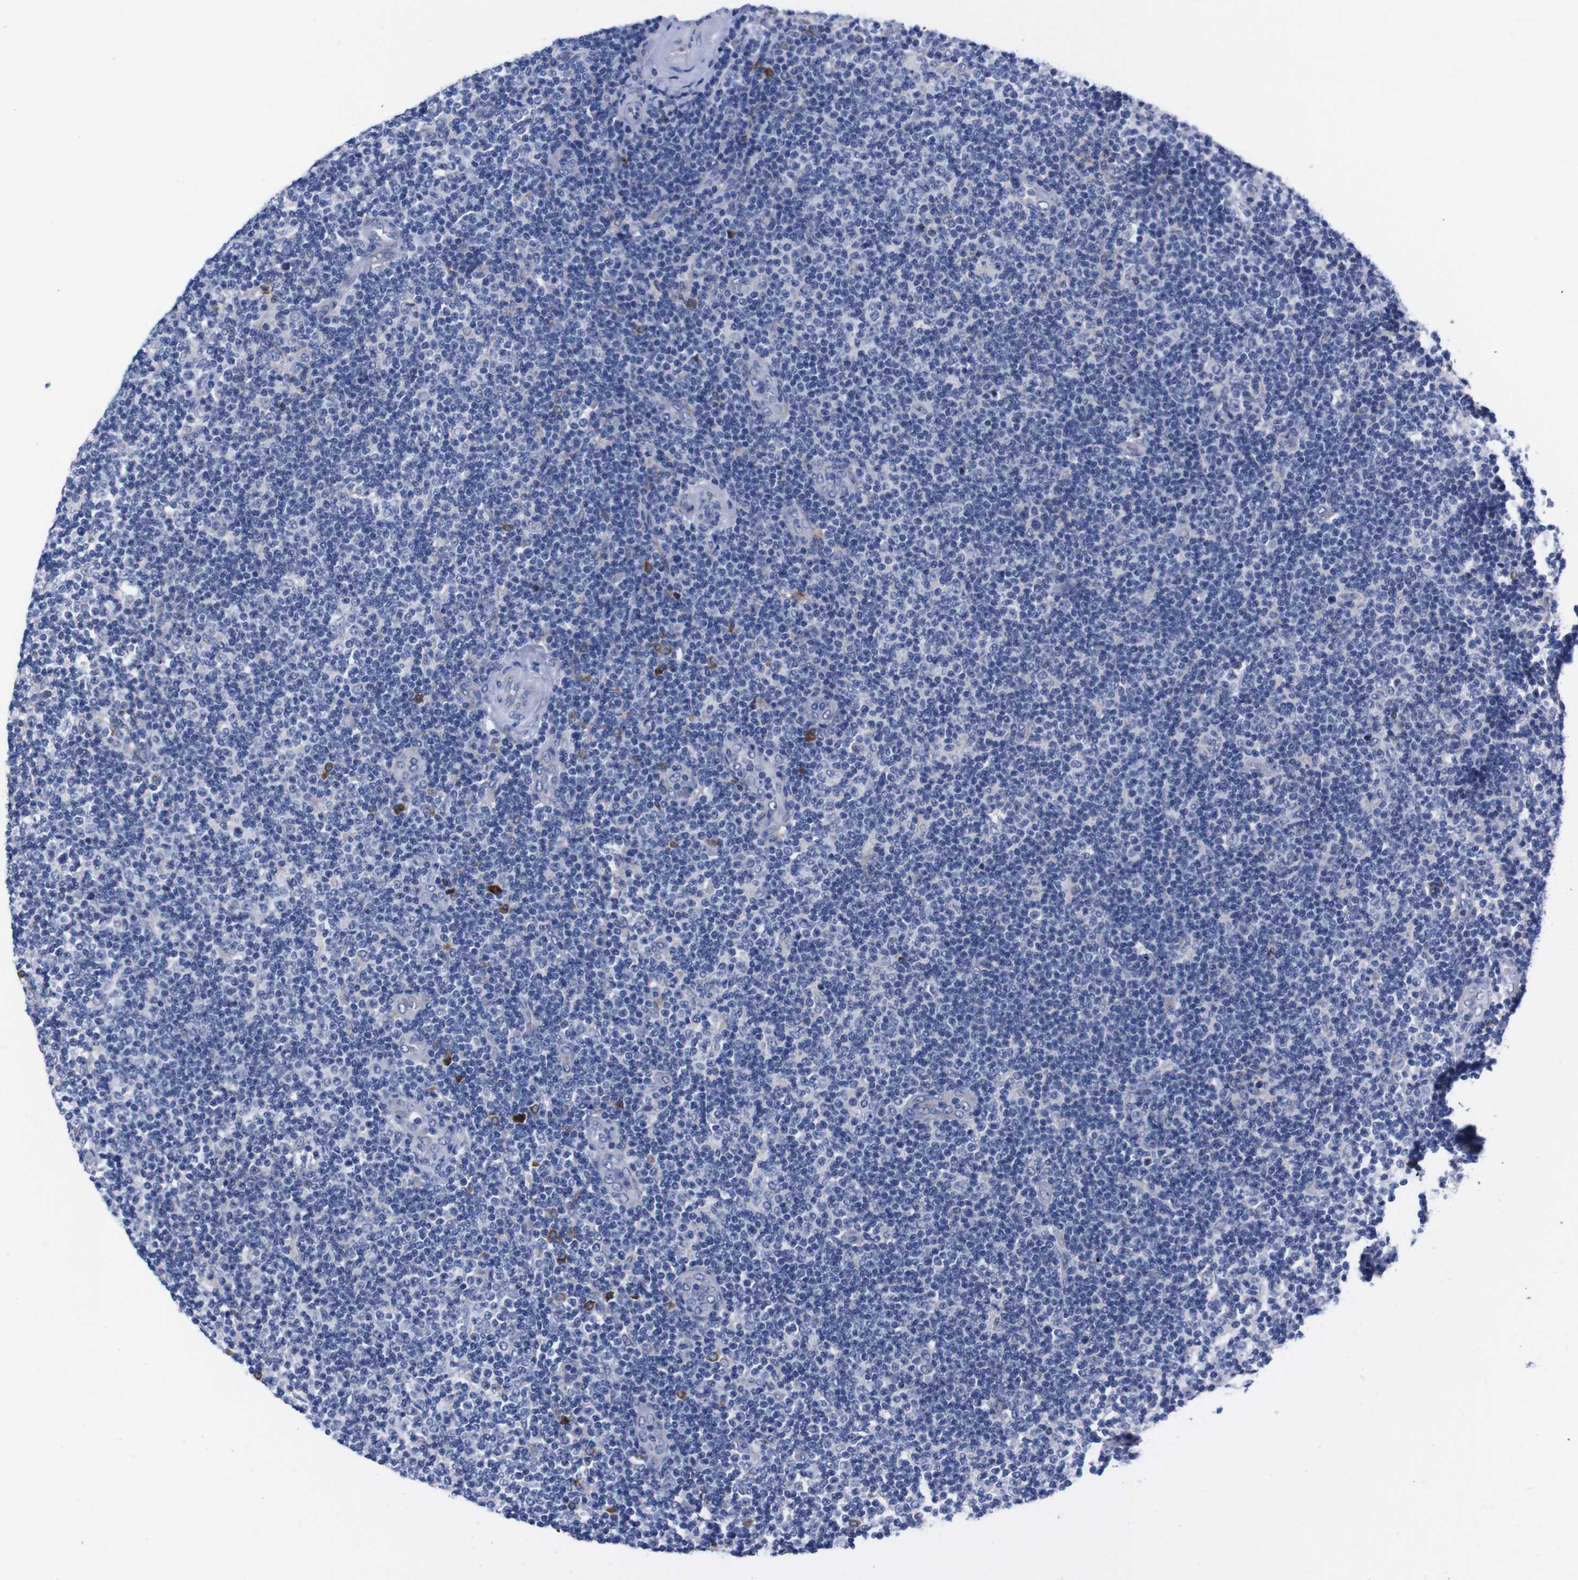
{"staining": {"intensity": "negative", "quantity": "none", "location": "none"}, "tissue": "lymphoma", "cell_type": "Tumor cells", "image_type": "cancer", "snomed": [{"axis": "morphology", "description": "Malignant lymphoma, non-Hodgkin's type, Low grade"}, {"axis": "topography", "description": "Lymph node"}], "caption": "This micrograph is of low-grade malignant lymphoma, non-Hodgkin's type stained with immunohistochemistry (IHC) to label a protein in brown with the nuclei are counter-stained blue. There is no positivity in tumor cells.", "gene": "NEBL", "patient": {"sex": "male", "age": 83}}